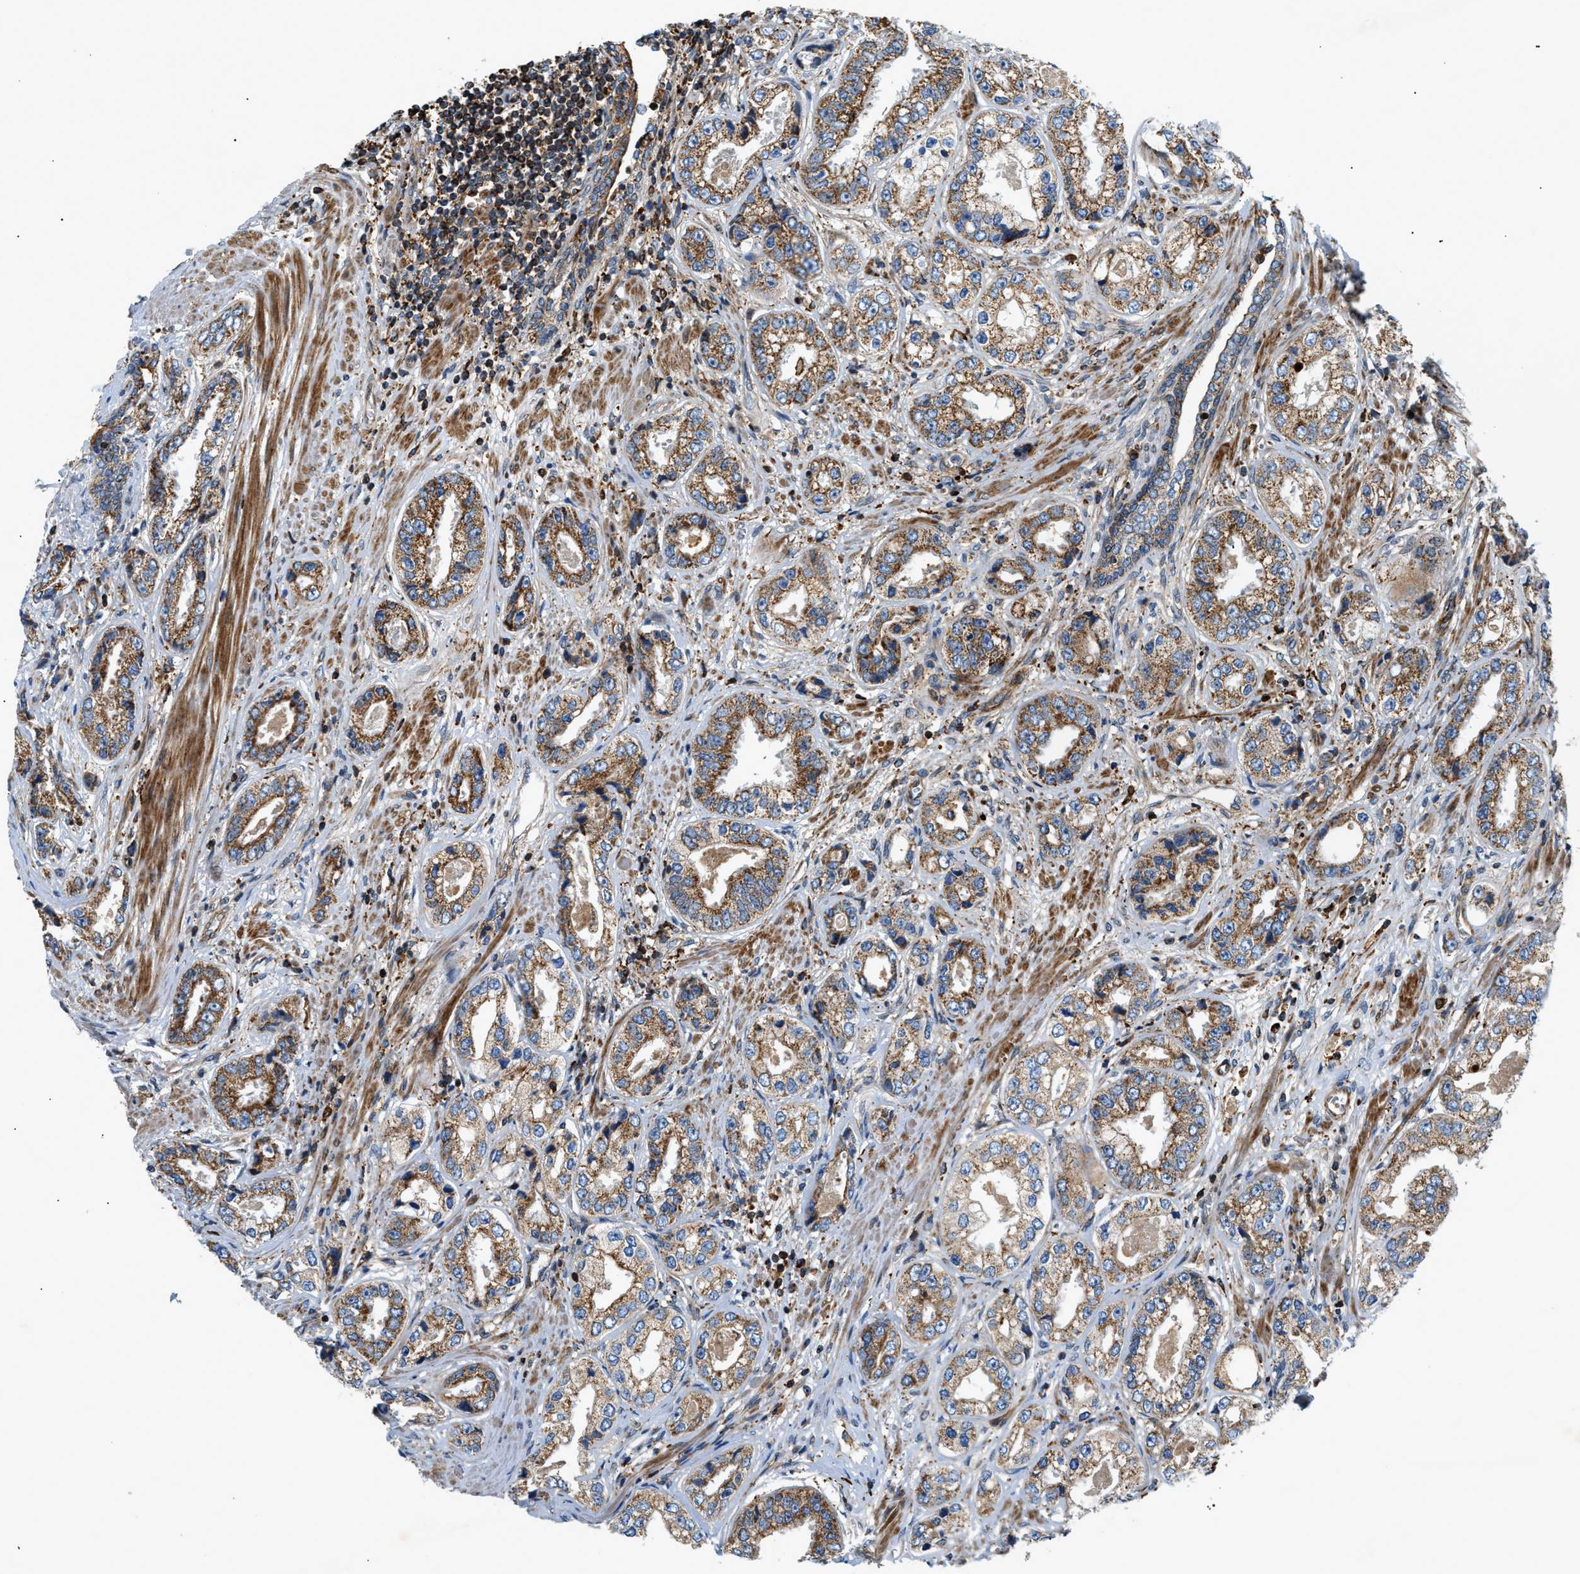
{"staining": {"intensity": "moderate", "quantity": ">75%", "location": "cytoplasmic/membranous"}, "tissue": "prostate cancer", "cell_type": "Tumor cells", "image_type": "cancer", "snomed": [{"axis": "morphology", "description": "Adenocarcinoma, High grade"}, {"axis": "topography", "description": "Prostate"}], "caption": "Tumor cells exhibit medium levels of moderate cytoplasmic/membranous expression in about >75% of cells in prostate cancer. The protein of interest is stained brown, and the nuclei are stained in blue (DAB (3,3'-diaminobenzidine) IHC with brightfield microscopy, high magnification).", "gene": "DHODH", "patient": {"sex": "male", "age": 61}}